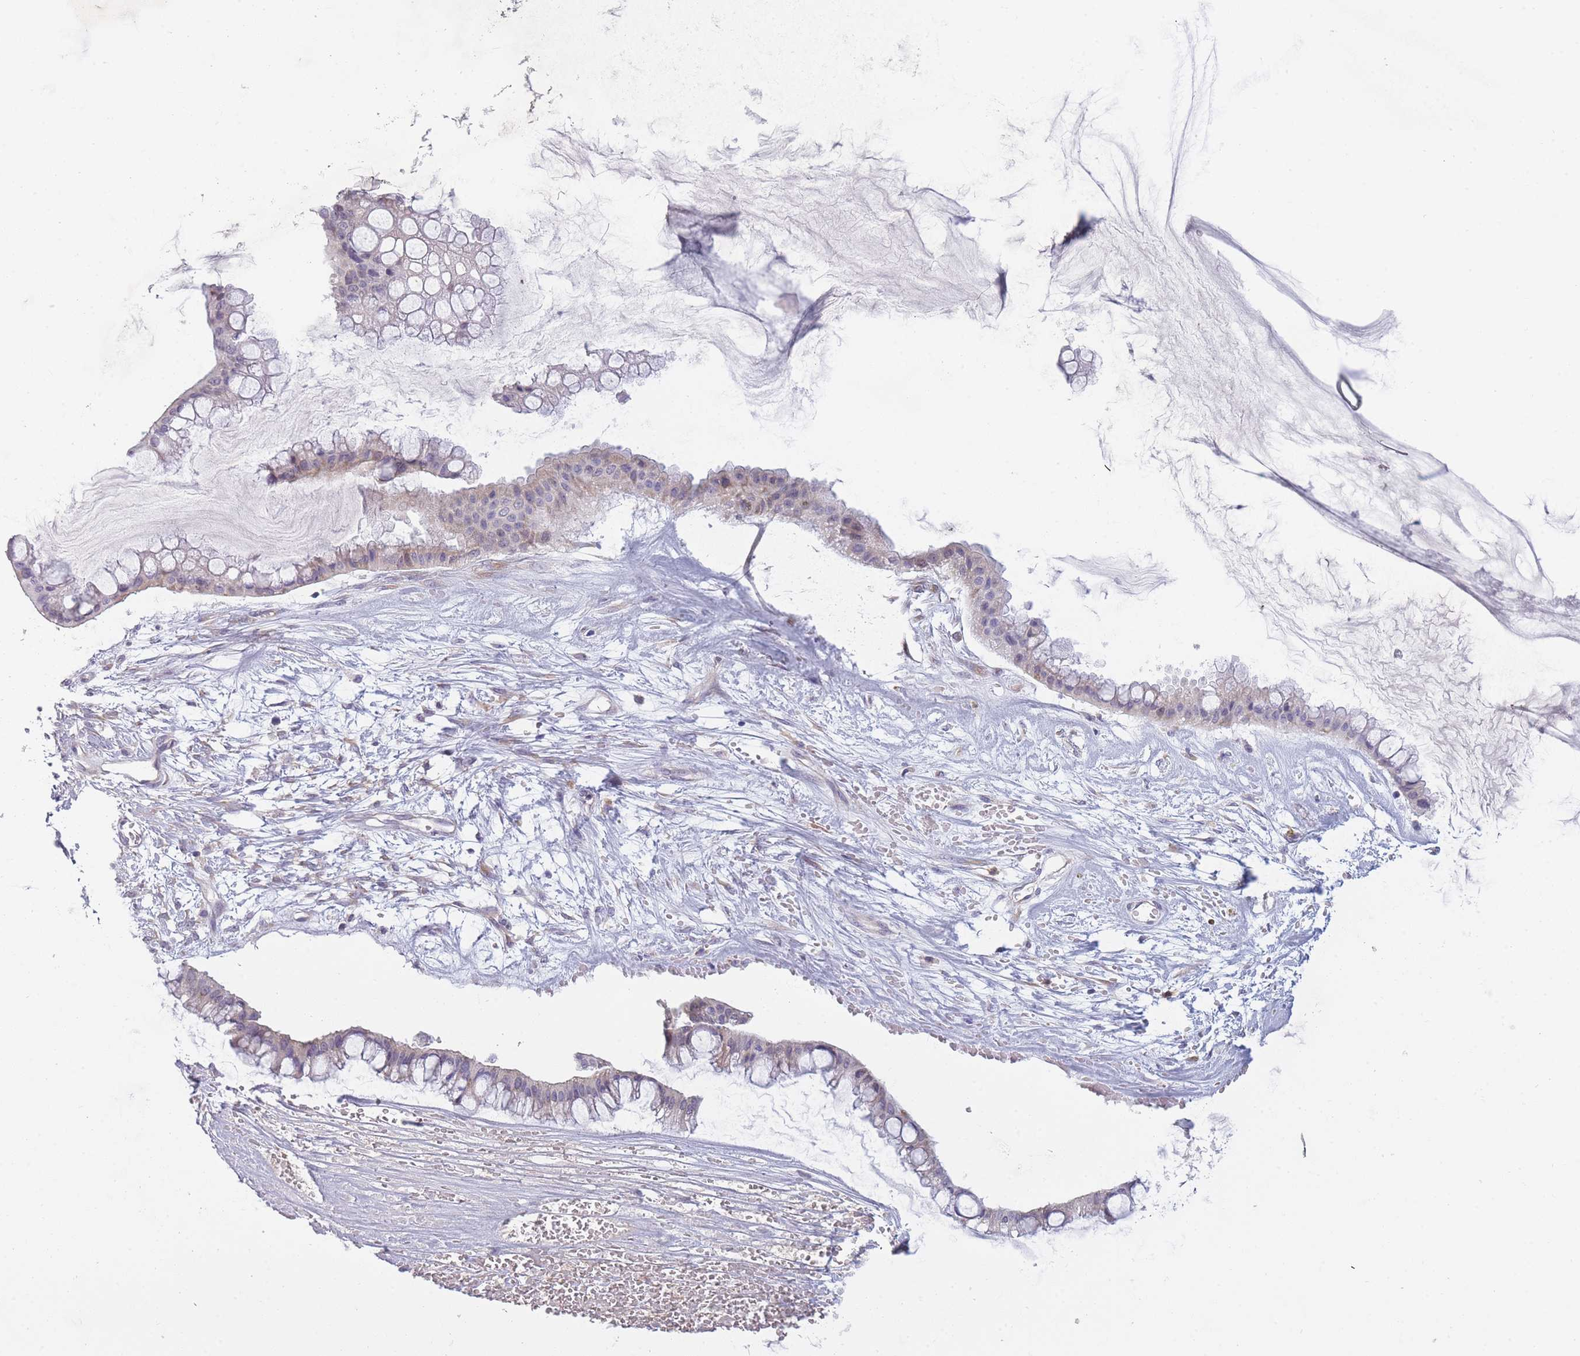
{"staining": {"intensity": "weak", "quantity": "<25%", "location": "cytoplasmic/membranous"}, "tissue": "ovarian cancer", "cell_type": "Tumor cells", "image_type": "cancer", "snomed": [{"axis": "morphology", "description": "Cystadenocarcinoma, mucinous, NOS"}, {"axis": "topography", "description": "Ovary"}], "caption": "This is an immunohistochemistry micrograph of human ovarian cancer. There is no expression in tumor cells.", "gene": "NDUFAF6", "patient": {"sex": "female", "age": 73}}